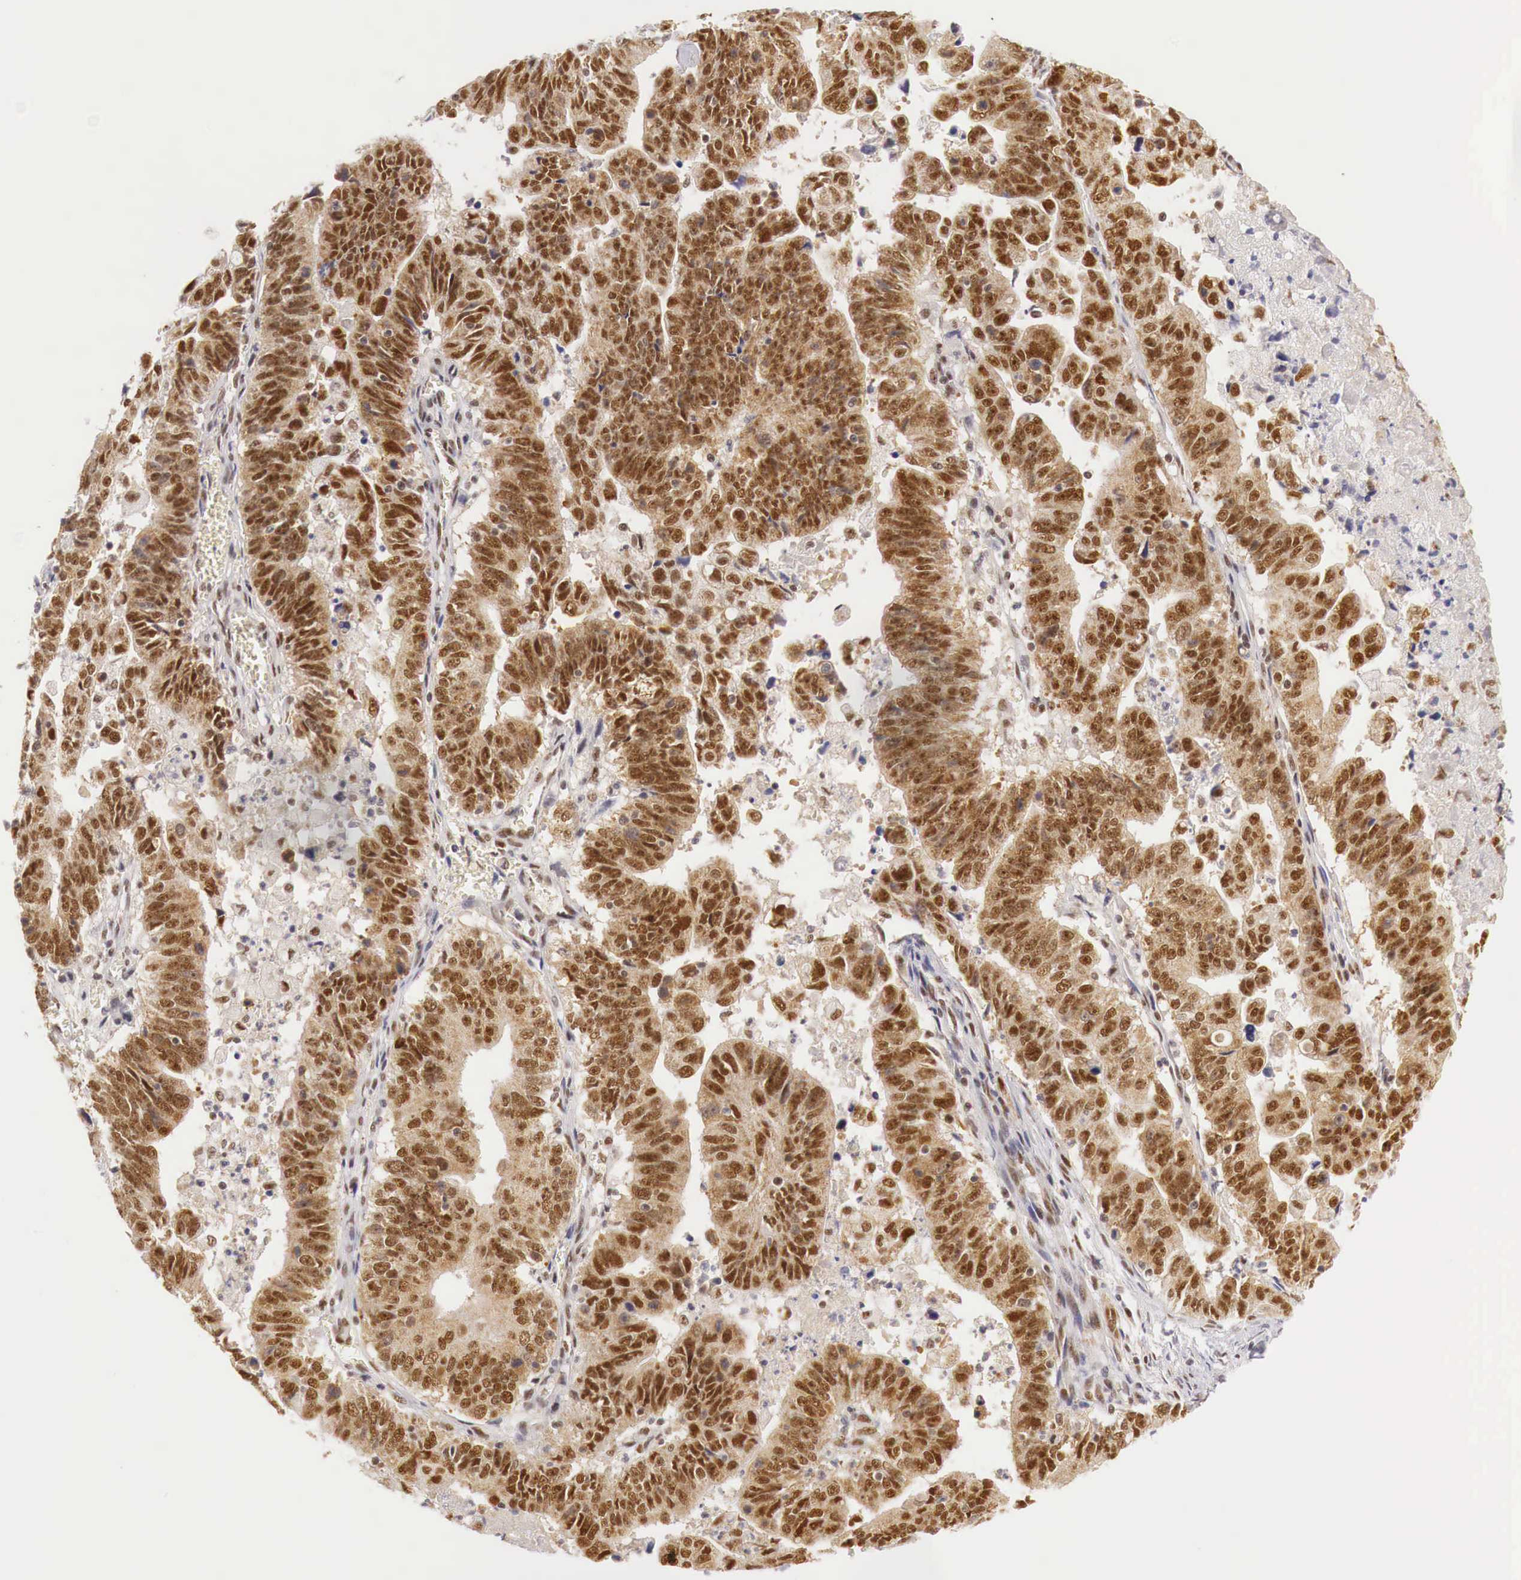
{"staining": {"intensity": "strong", "quantity": ">75%", "location": "cytoplasmic/membranous,nuclear"}, "tissue": "stomach cancer", "cell_type": "Tumor cells", "image_type": "cancer", "snomed": [{"axis": "morphology", "description": "Adenocarcinoma, NOS"}, {"axis": "topography", "description": "Stomach, upper"}], "caption": "This image exhibits stomach cancer stained with IHC to label a protein in brown. The cytoplasmic/membranous and nuclear of tumor cells show strong positivity for the protein. Nuclei are counter-stained blue.", "gene": "GPKOW", "patient": {"sex": "female", "age": 50}}